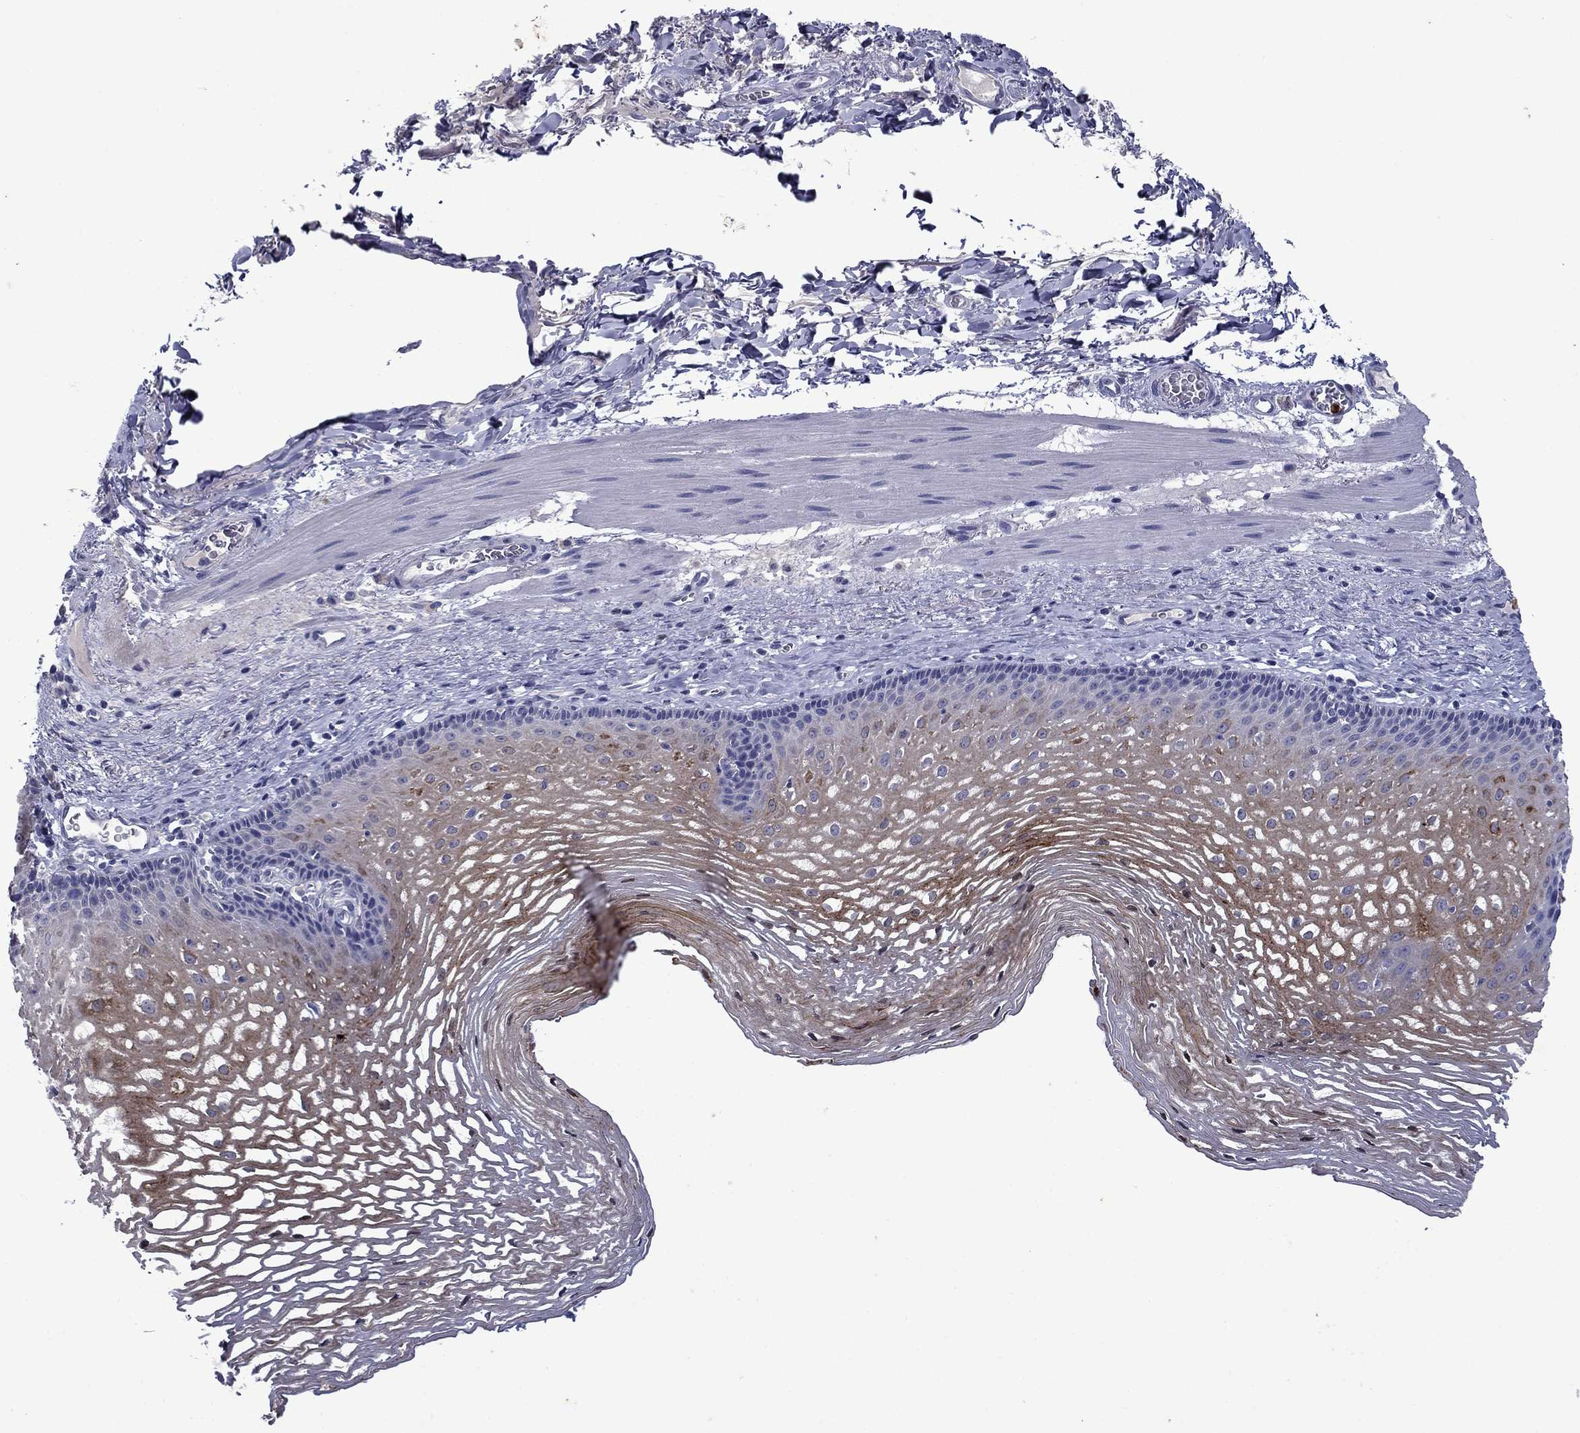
{"staining": {"intensity": "strong", "quantity": "<25%", "location": "cytoplasmic/membranous"}, "tissue": "esophagus", "cell_type": "Squamous epithelial cells", "image_type": "normal", "snomed": [{"axis": "morphology", "description": "Normal tissue, NOS"}, {"axis": "topography", "description": "Esophagus"}], "caption": "Squamous epithelial cells display medium levels of strong cytoplasmic/membranous staining in about <25% of cells in unremarkable human esophagus.", "gene": "IRF5", "patient": {"sex": "male", "age": 76}}